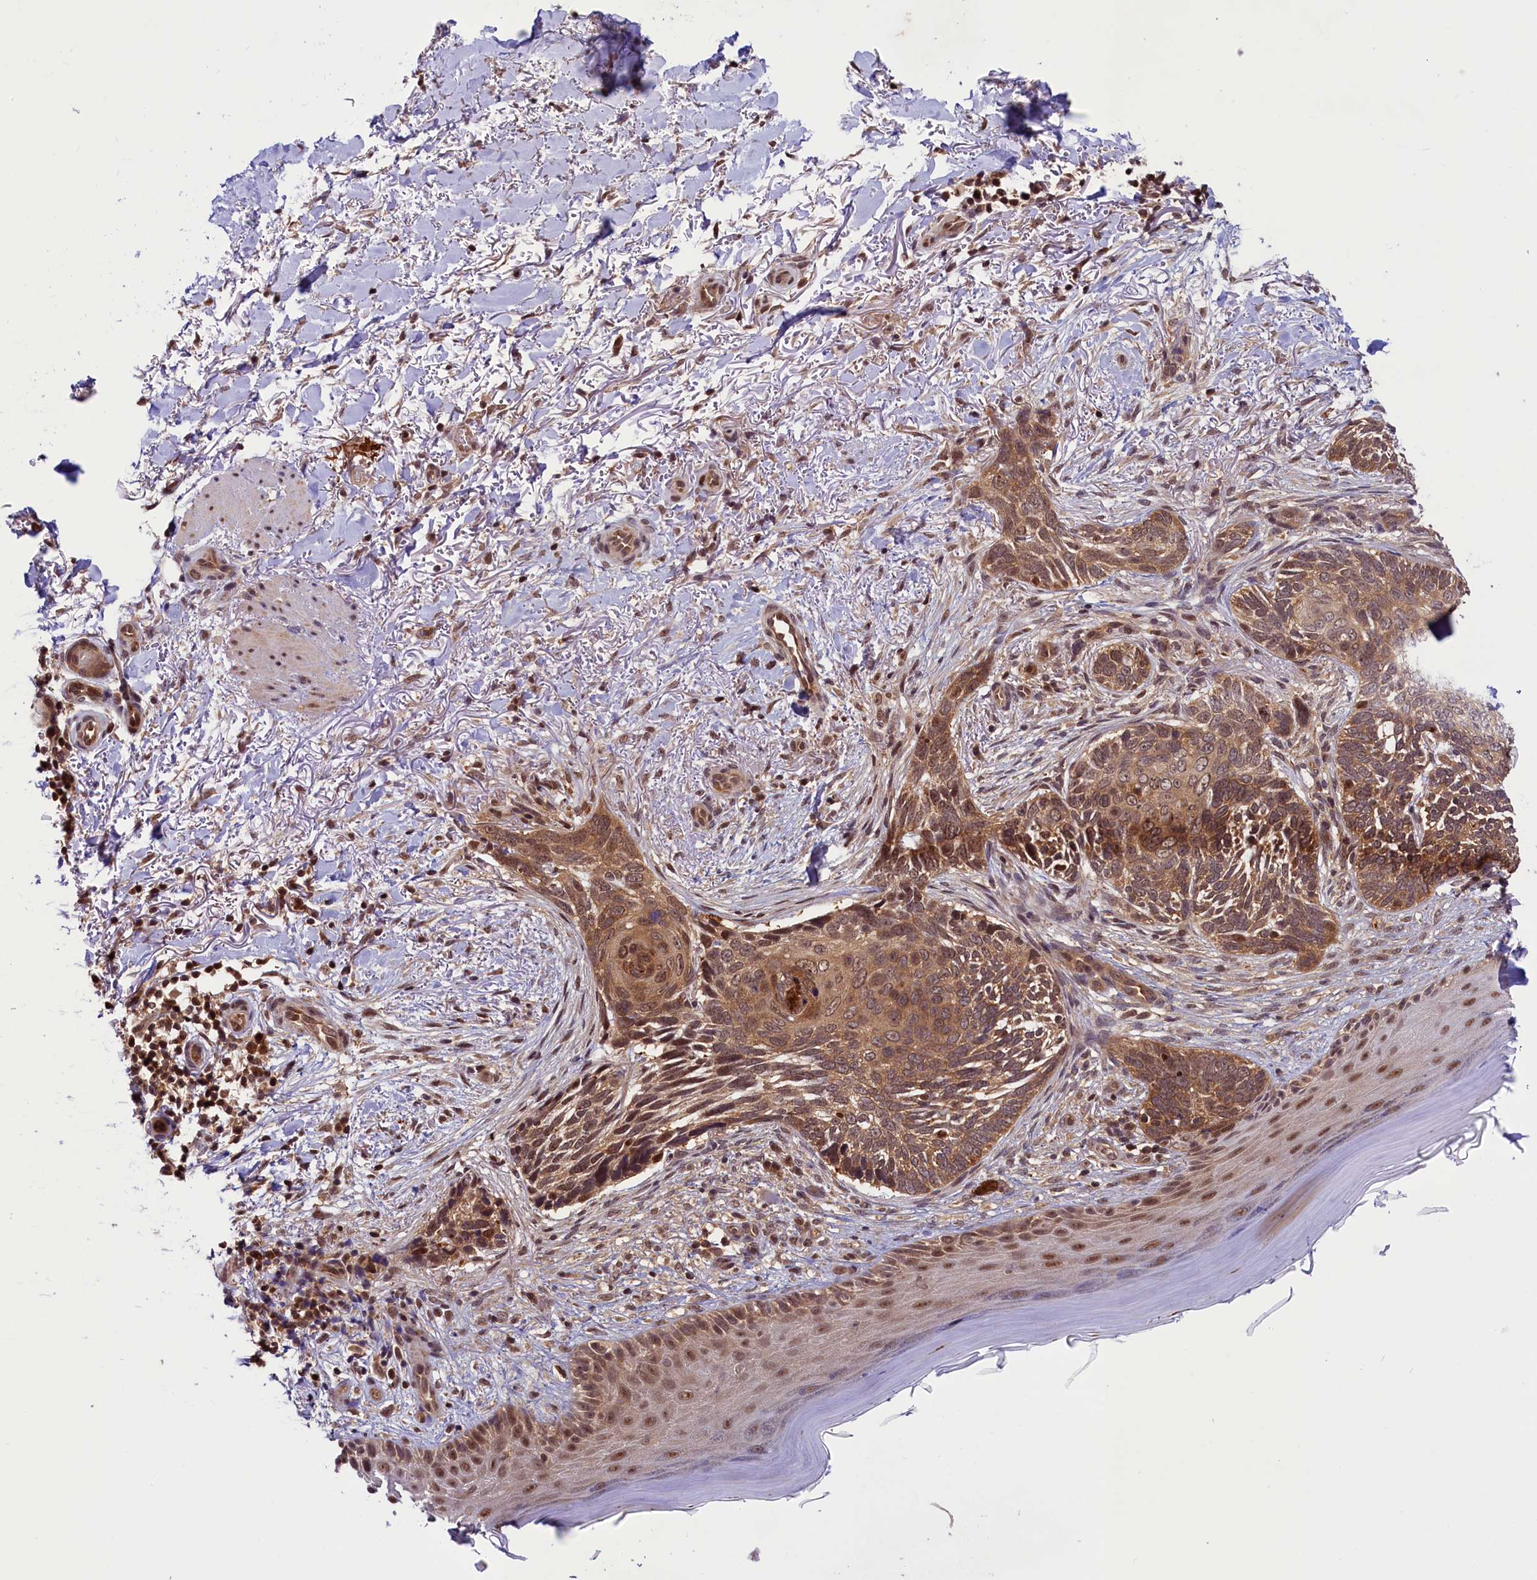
{"staining": {"intensity": "moderate", "quantity": ">75%", "location": "cytoplasmic/membranous"}, "tissue": "skin cancer", "cell_type": "Tumor cells", "image_type": "cancer", "snomed": [{"axis": "morphology", "description": "Normal tissue, NOS"}, {"axis": "morphology", "description": "Basal cell carcinoma"}, {"axis": "topography", "description": "Skin"}], "caption": "An image of human skin cancer stained for a protein demonstrates moderate cytoplasmic/membranous brown staining in tumor cells.", "gene": "SLC7A6OS", "patient": {"sex": "female", "age": 67}}